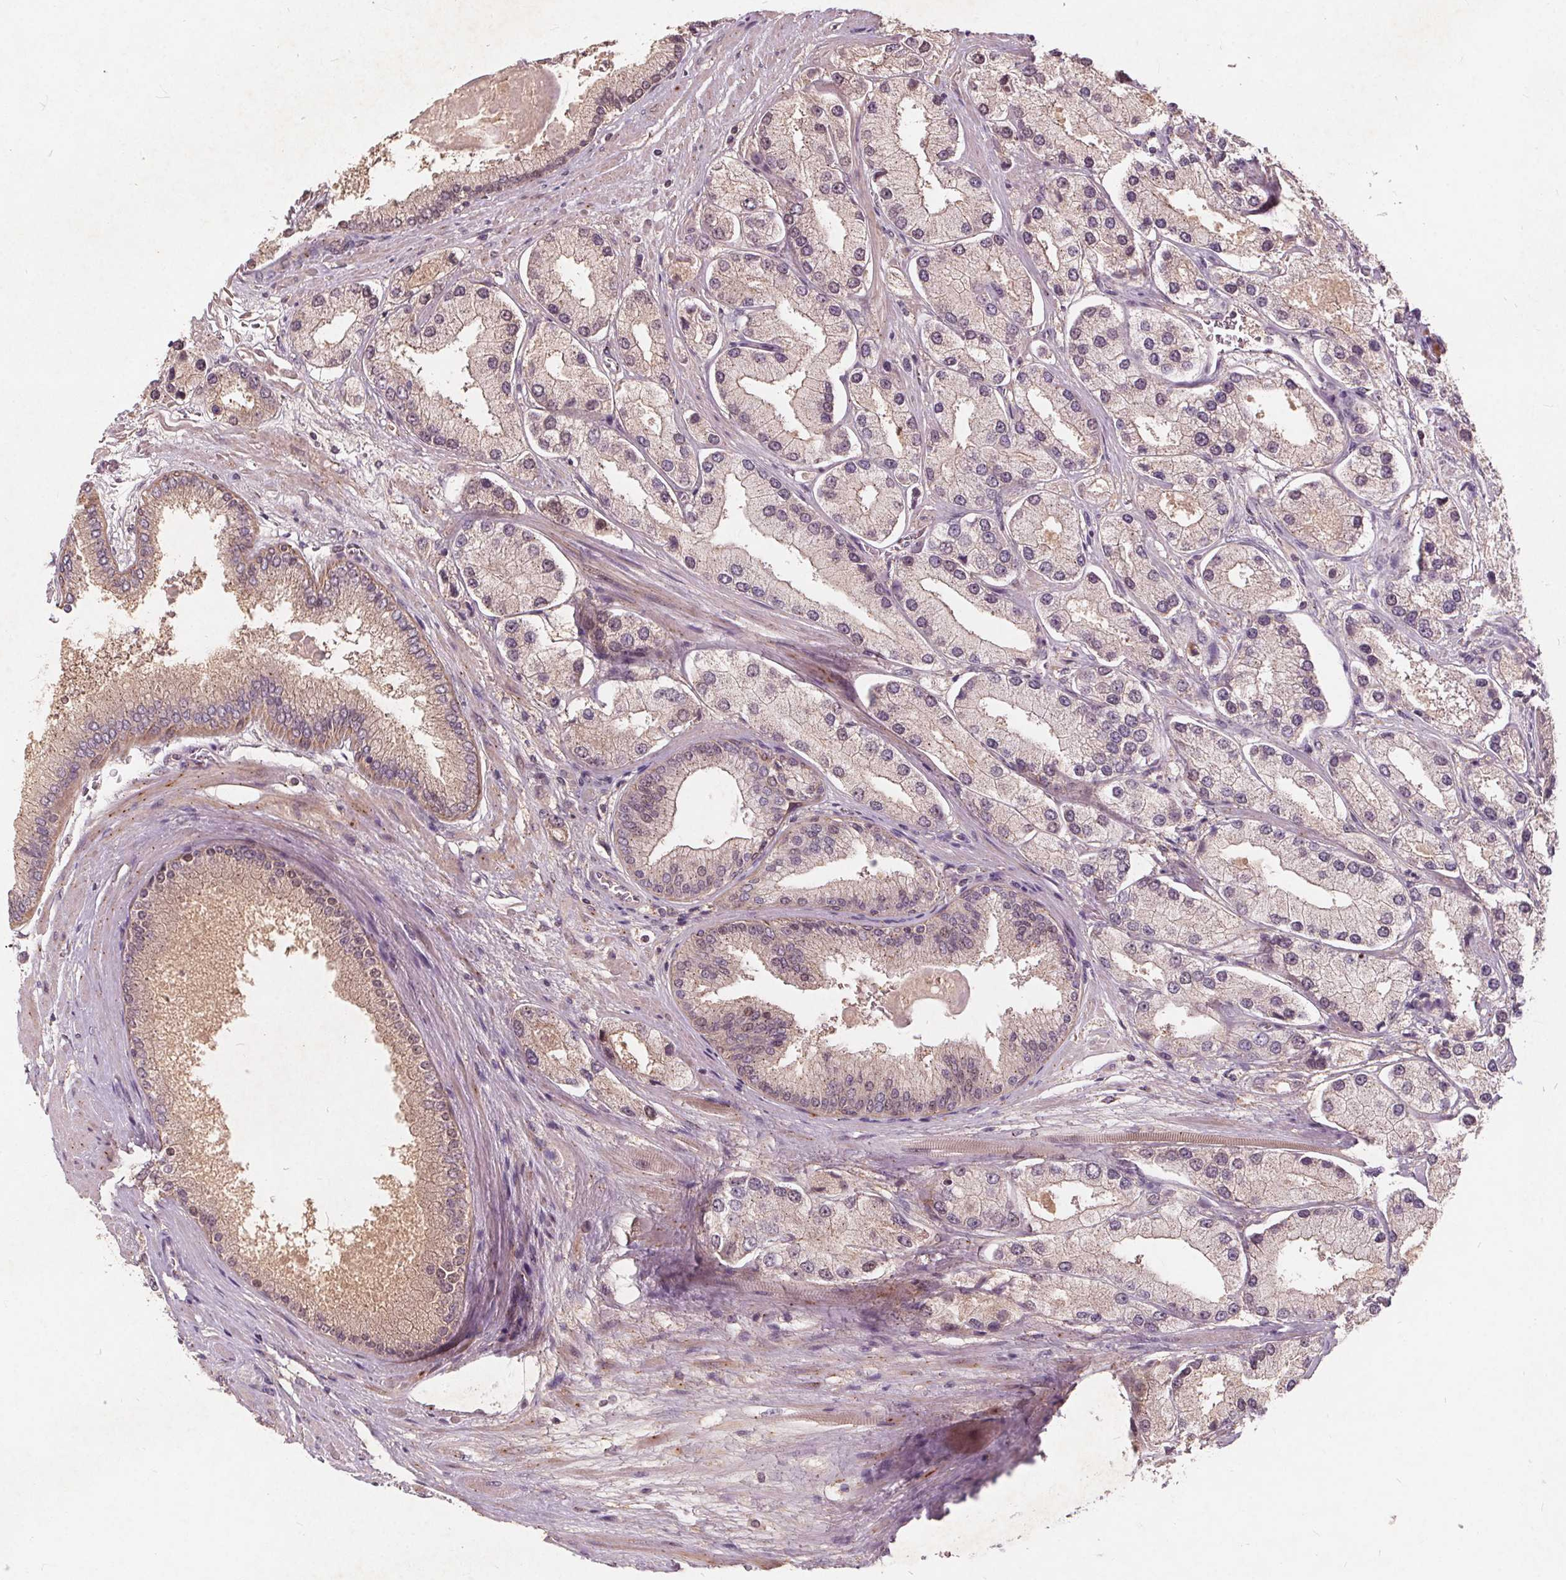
{"staining": {"intensity": "negative", "quantity": "none", "location": "none"}, "tissue": "prostate cancer", "cell_type": "Tumor cells", "image_type": "cancer", "snomed": [{"axis": "morphology", "description": "Adenocarcinoma, High grade"}, {"axis": "topography", "description": "Prostate"}], "caption": "High-grade adenocarcinoma (prostate) was stained to show a protein in brown. There is no significant staining in tumor cells.", "gene": "CSNK1G2", "patient": {"sex": "male", "age": 67}}